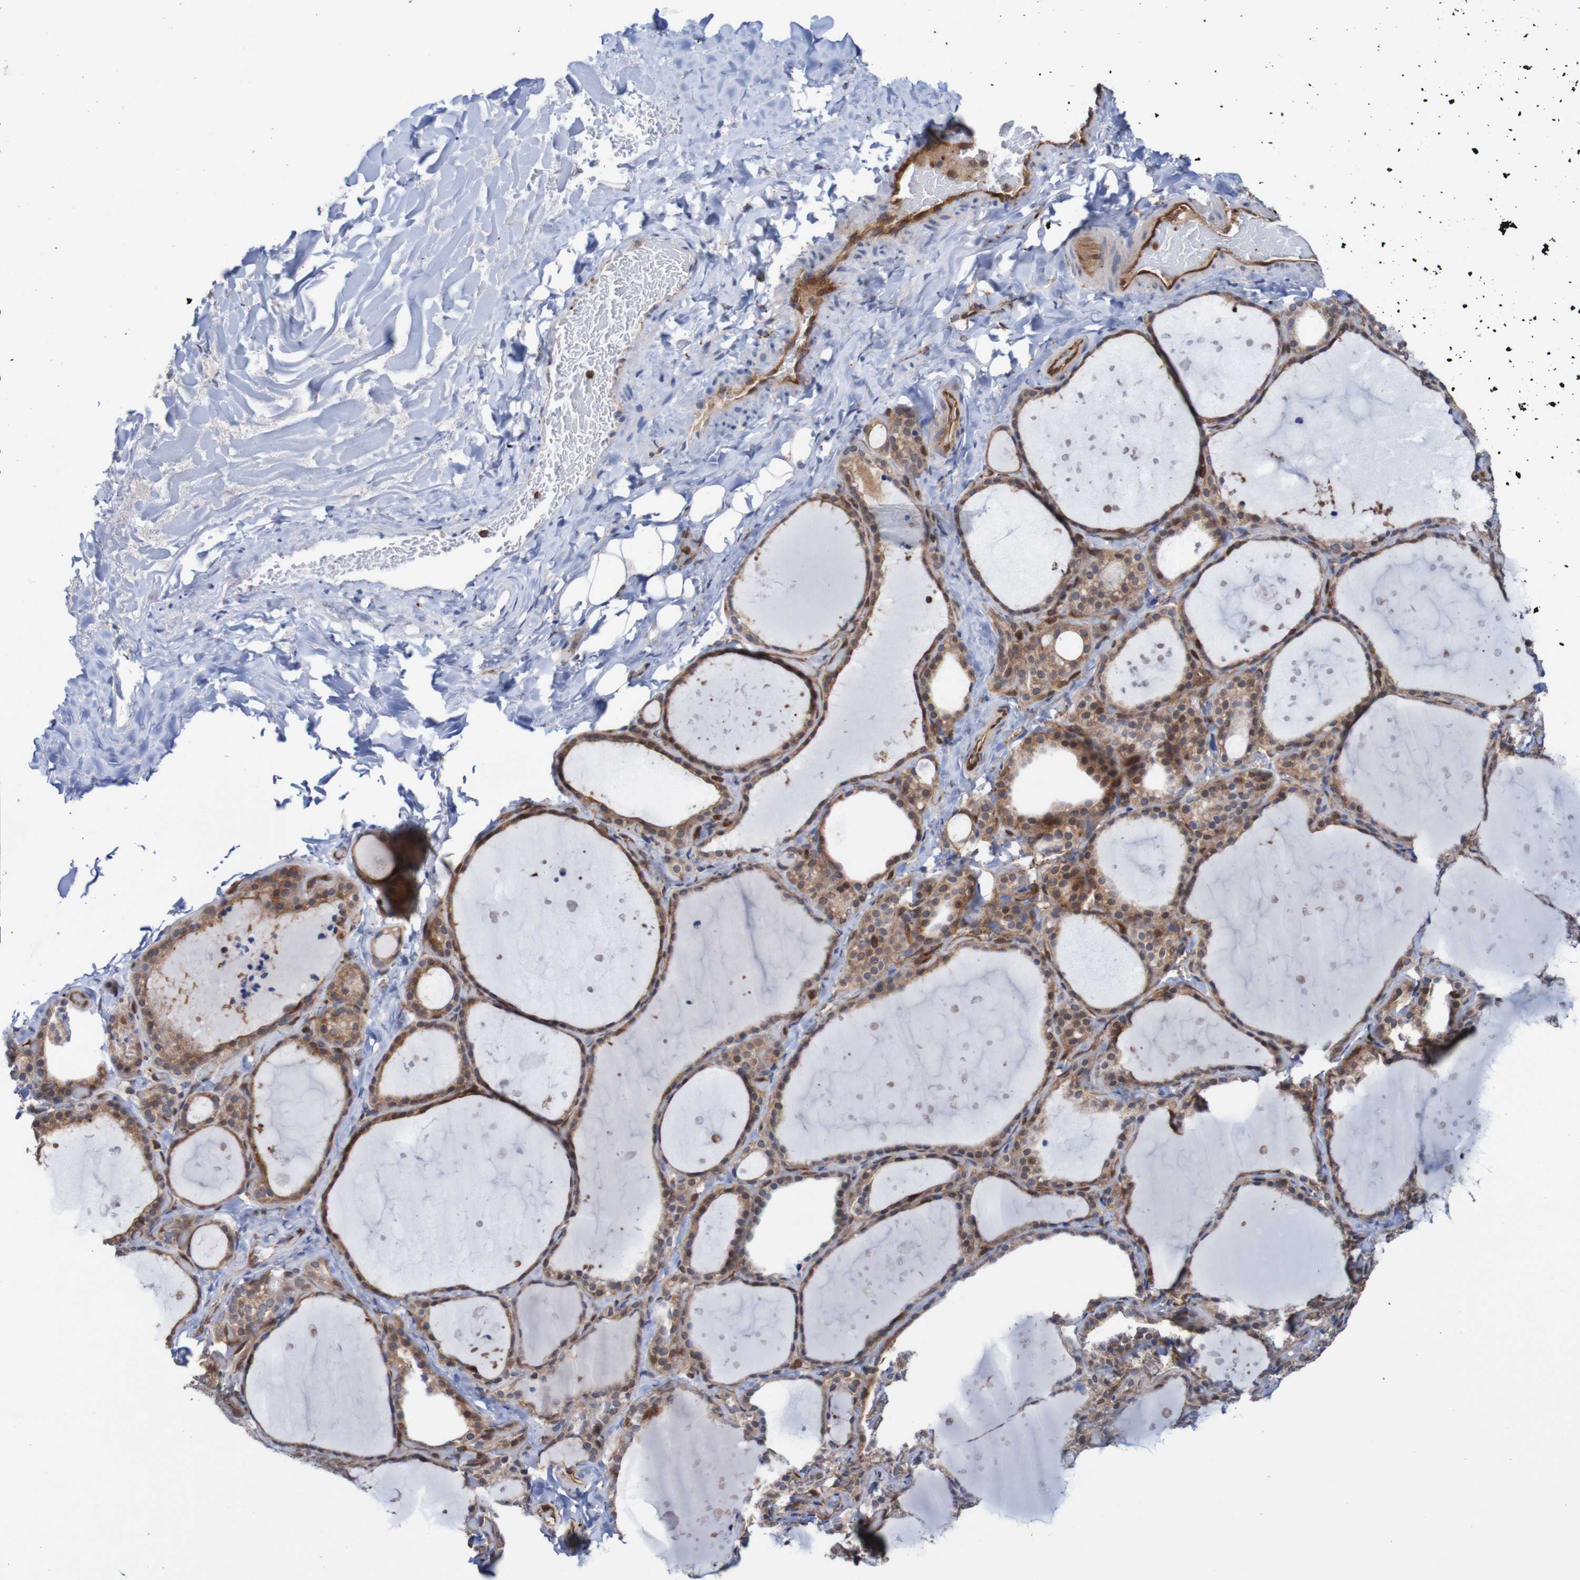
{"staining": {"intensity": "moderate", "quantity": ">75%", "location": "cytoplasmic/membranous"}, "tissue": "thyroid gland", "cell_type": "Glandular cells", "image_type": "normal", "snomed": [{"axis": "morphology", "description": "Normal tissue, NOS"}, {"axis": "topography", "description": "Thyroid gland"}], "caption": "Brown immunohistochemical staining in unremarkable thyroid gland shows moderate cytoplasmic/membranous expression in approximately >75% of glandular cells. (brown staining indicates protein expression, while blue staining denotes nuclei).", "gene": "RIGI", "patient": {"sex": "female", "age": 44}}